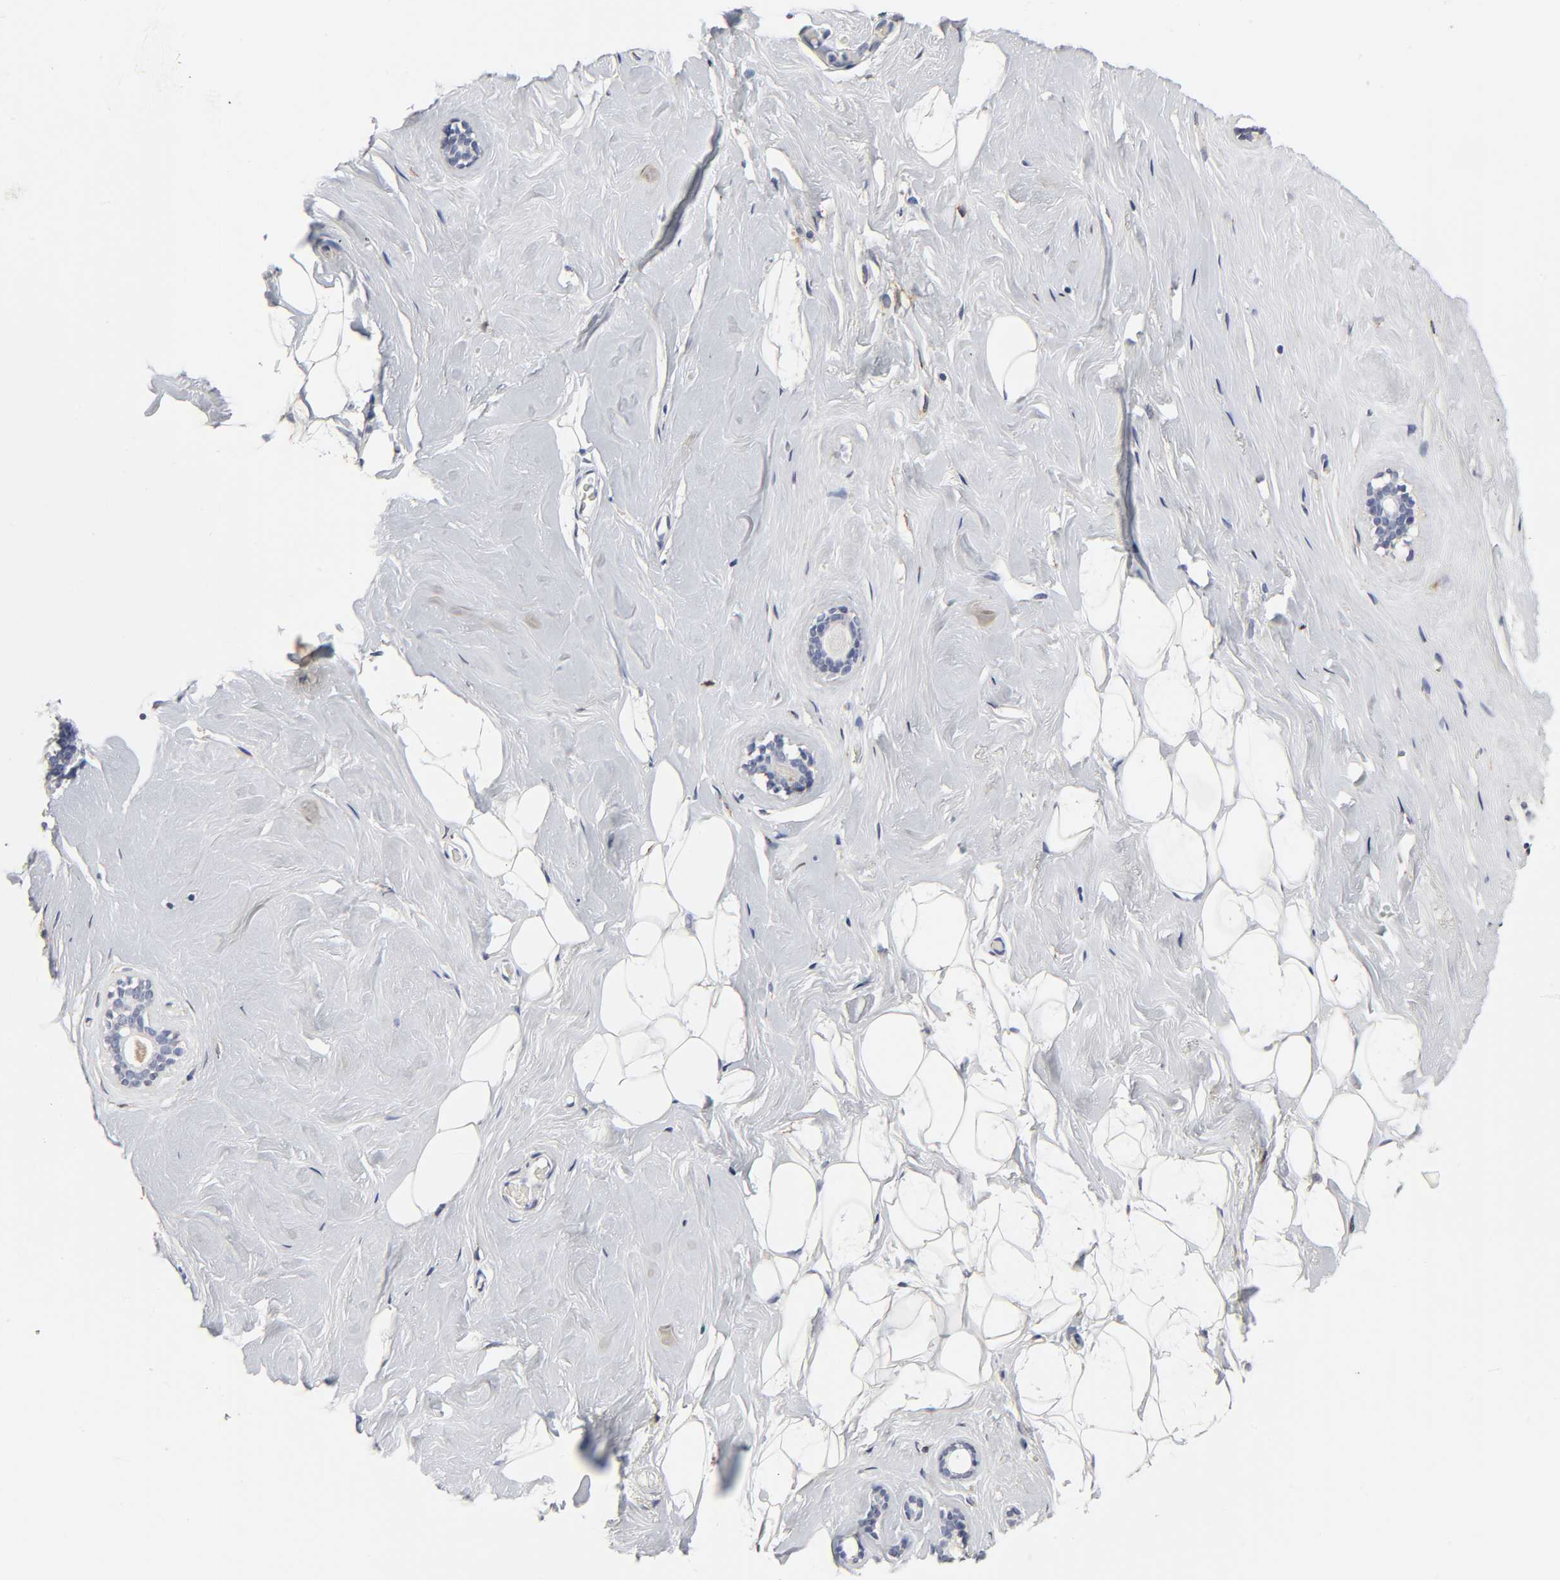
{"staining": {"intensity": "negative", "quantity": "none", "location": "none"}, "tissue": "breast", "cell_type": "Adipocytes", "image_type": "normal", "snomed": [{"axis": "morphology", "description": "Normal tissue, NOS"}, {"axis": "topography", "description": "Breast"}], "caption": "IHC histopathology image of benign breast: breast stained with DAB (3,3'-diaminobenzidine) displays no significant protein positivity in adipocytes. Brightfield microscopy of IHC stained with DAB (3,3'-diaminobenzidine) (brown) and hematoxylin (blue), captured at high magnification.", "gene": "LRP1", "patient": {"sex": "female", "age": 75}}